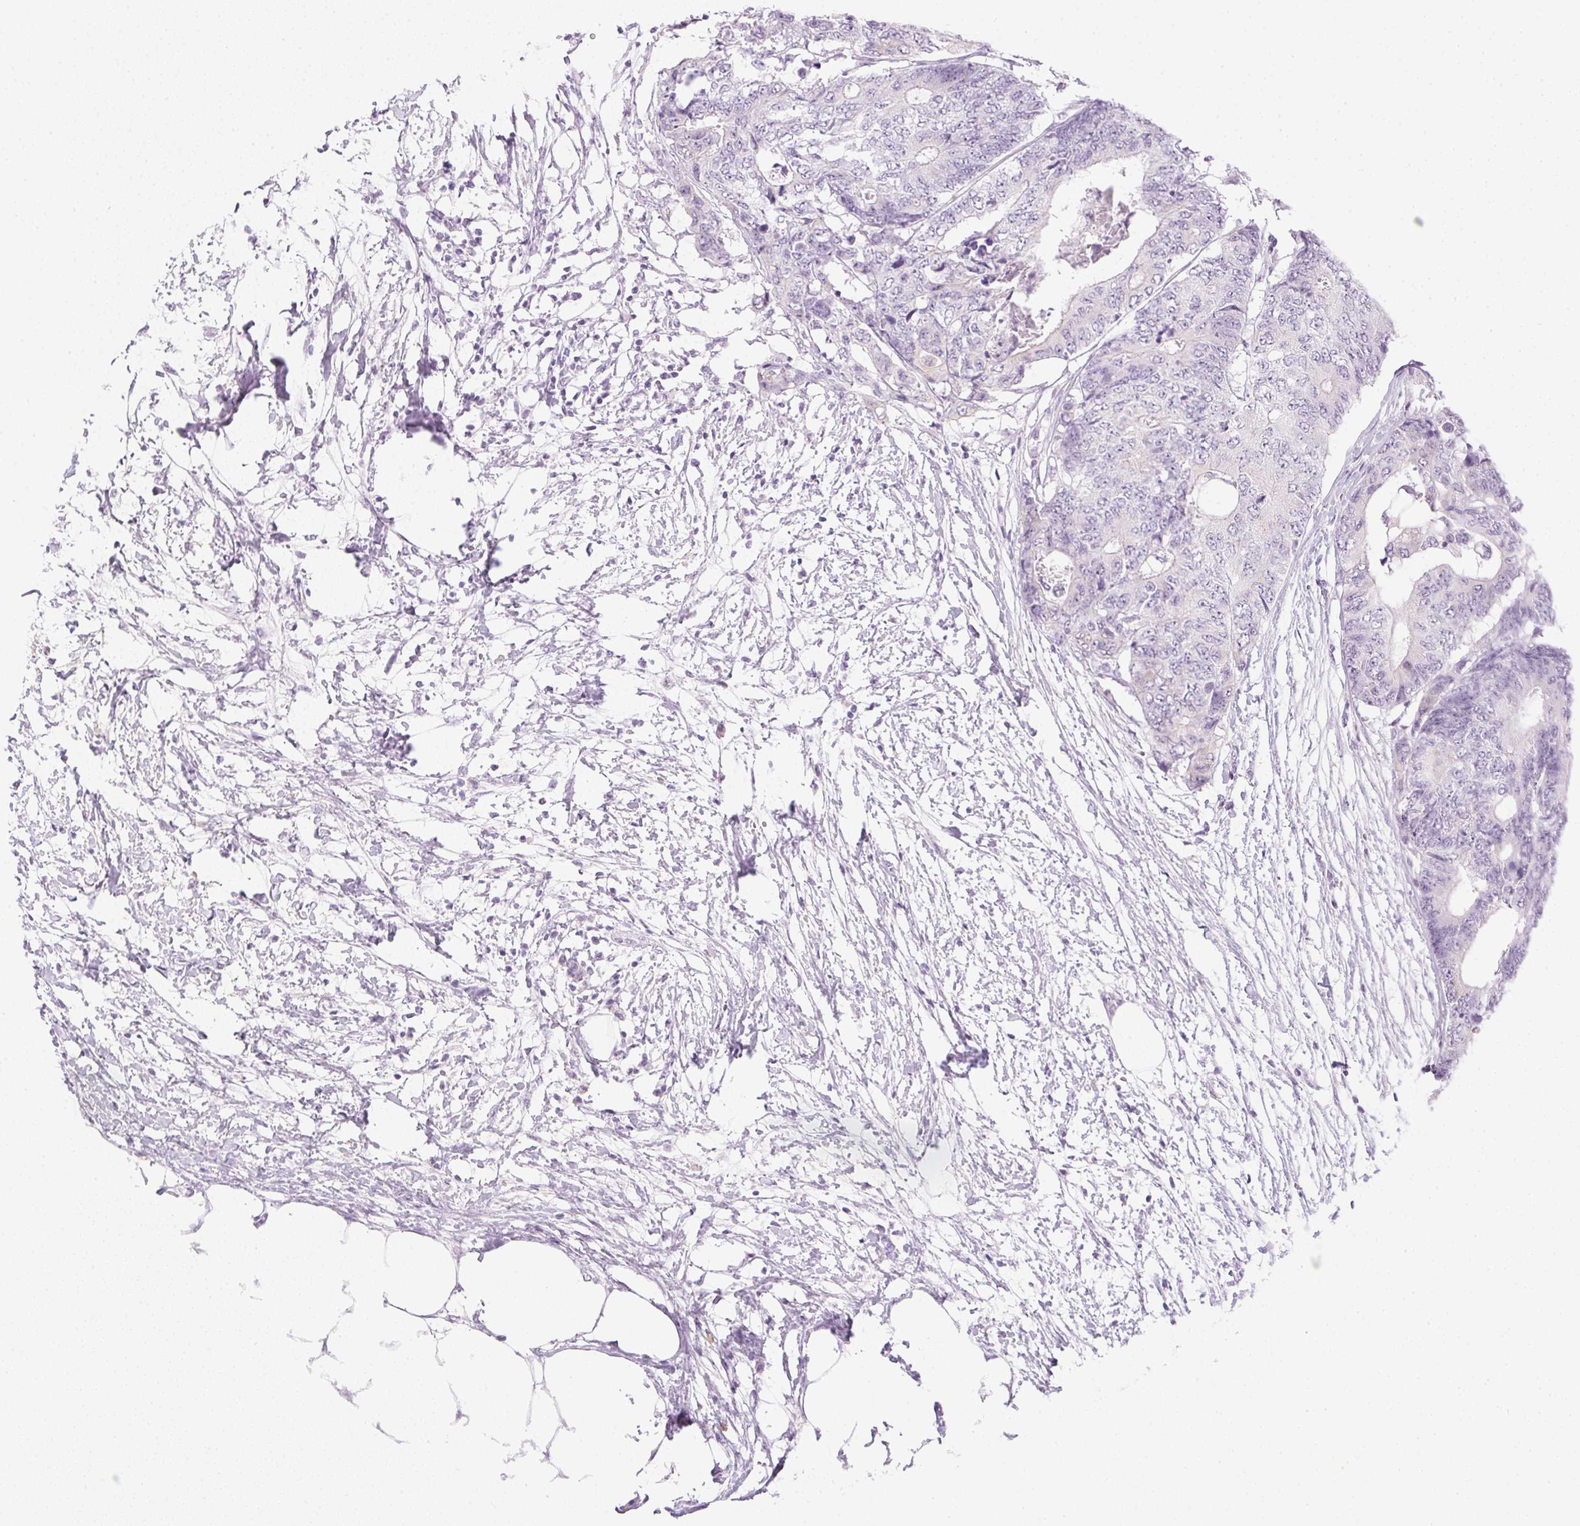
{"staining": {"intensity": "negative", "quantity": "none", "location": "none"}, "tissue": "colorectal cancer", "cell_type": "Tumor cells", "image_type": "cancer", "snomed": [{"axis": "morphology", "description": "Adenocarcinoma, NOS"}, {"axis": "topography", "description": "Colon"}], "caption": "Protein analysis of adenocarcinoma (colorectal) demonstrates no significant staining in tumor cells.", "gene": "POPDC2", "patient": {"sex": "female", "age": 48}}